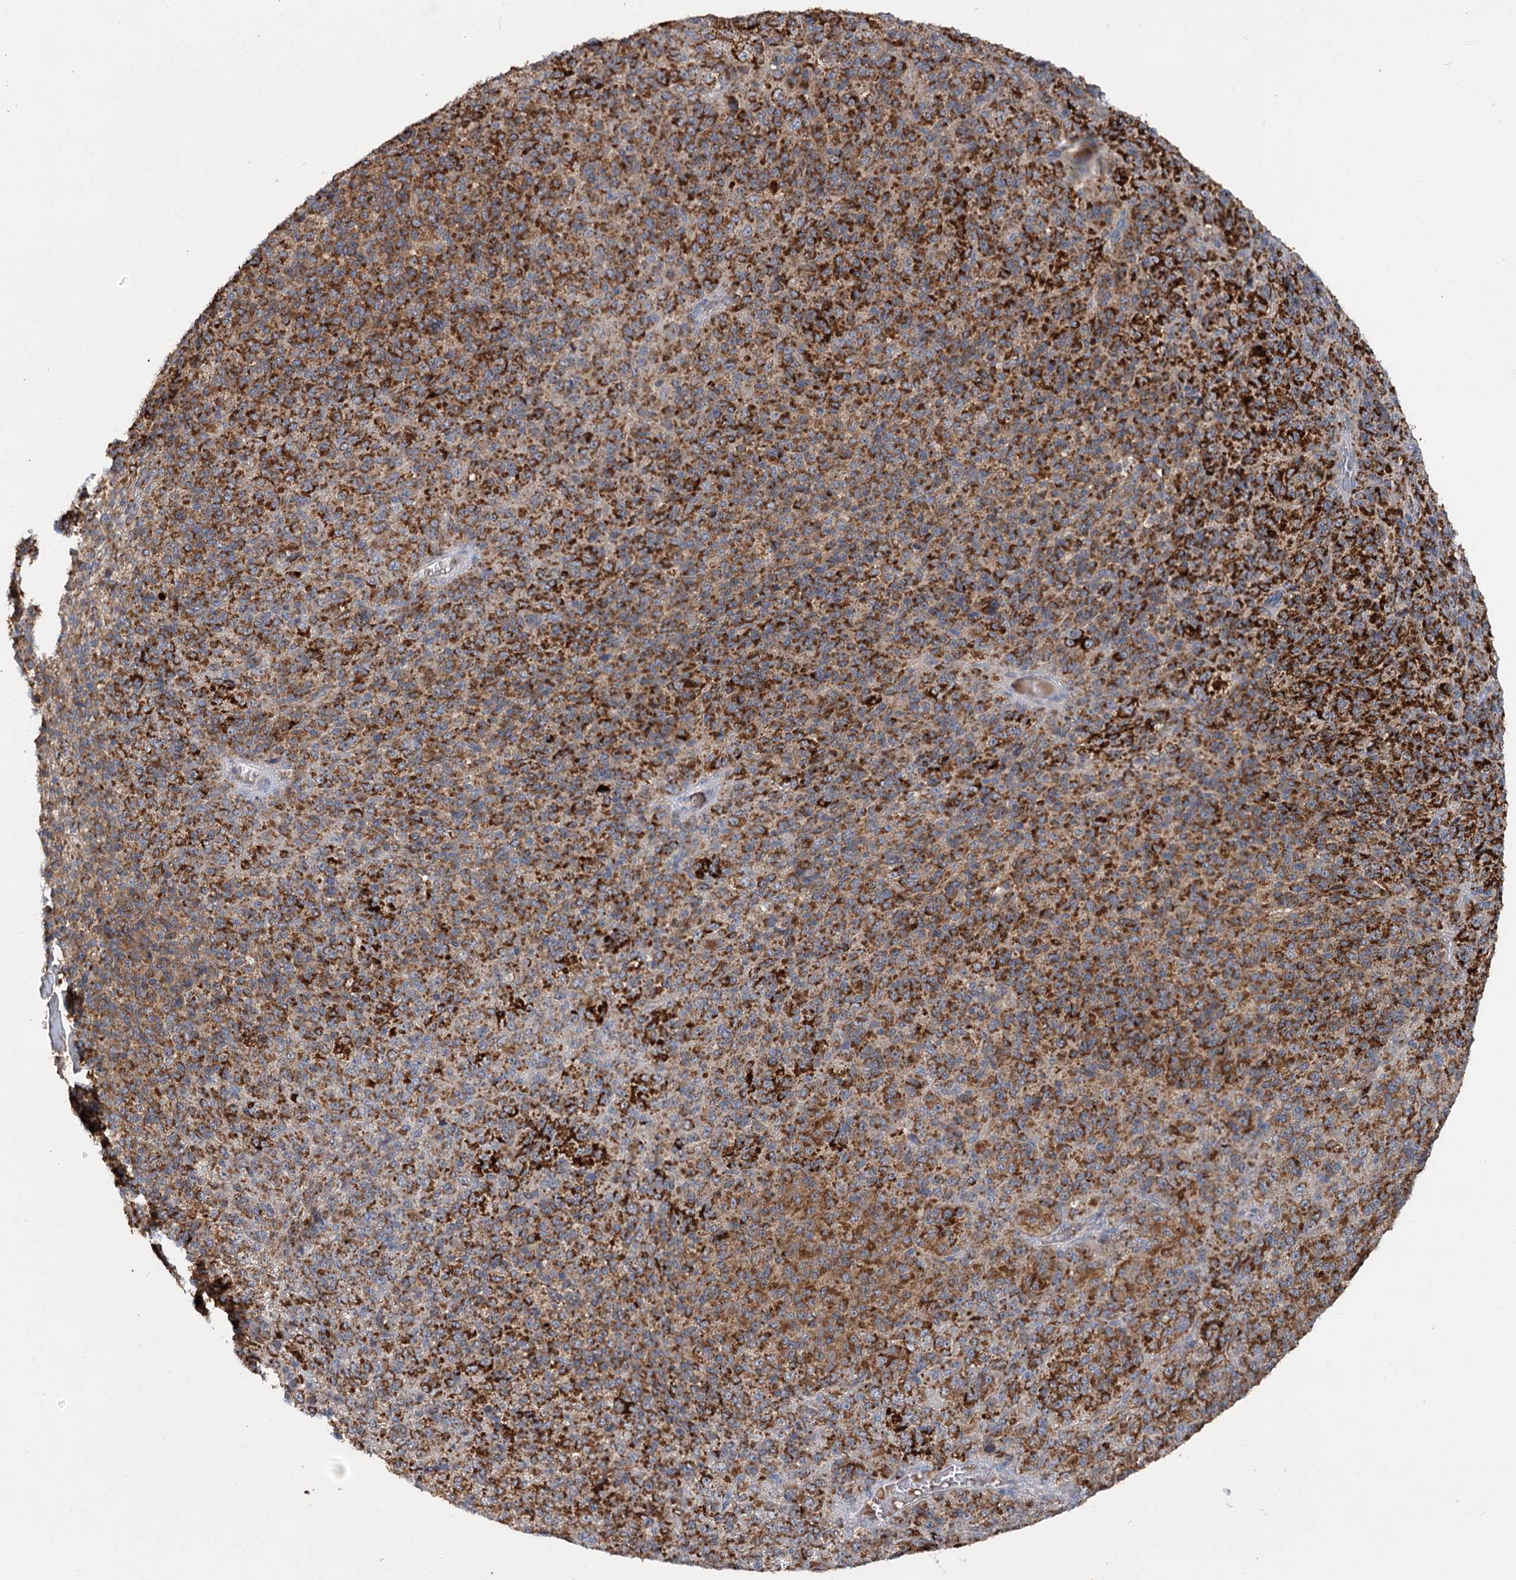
{"staining": {"intensity": "strong", "quantity": ">75%", "location": "cytoplasmic/membranous"}, "tissue": "melanoma", "cell_type": "Tumor cells", "image_type": "cancer", "snomed": [{"axis": "morphology", "description": "Malignant melanoma, Metastatic site"}, {"axis": "topography", "description": "Brain"}], "caption": "Immunohistochemical staining of melanoma exhibits high levels of strong cytoplasmic/membranous protein staining in about >75% of tumor cells.", "gene": "PYROXD2", "patient": {"sex": "female", "age": 56}}